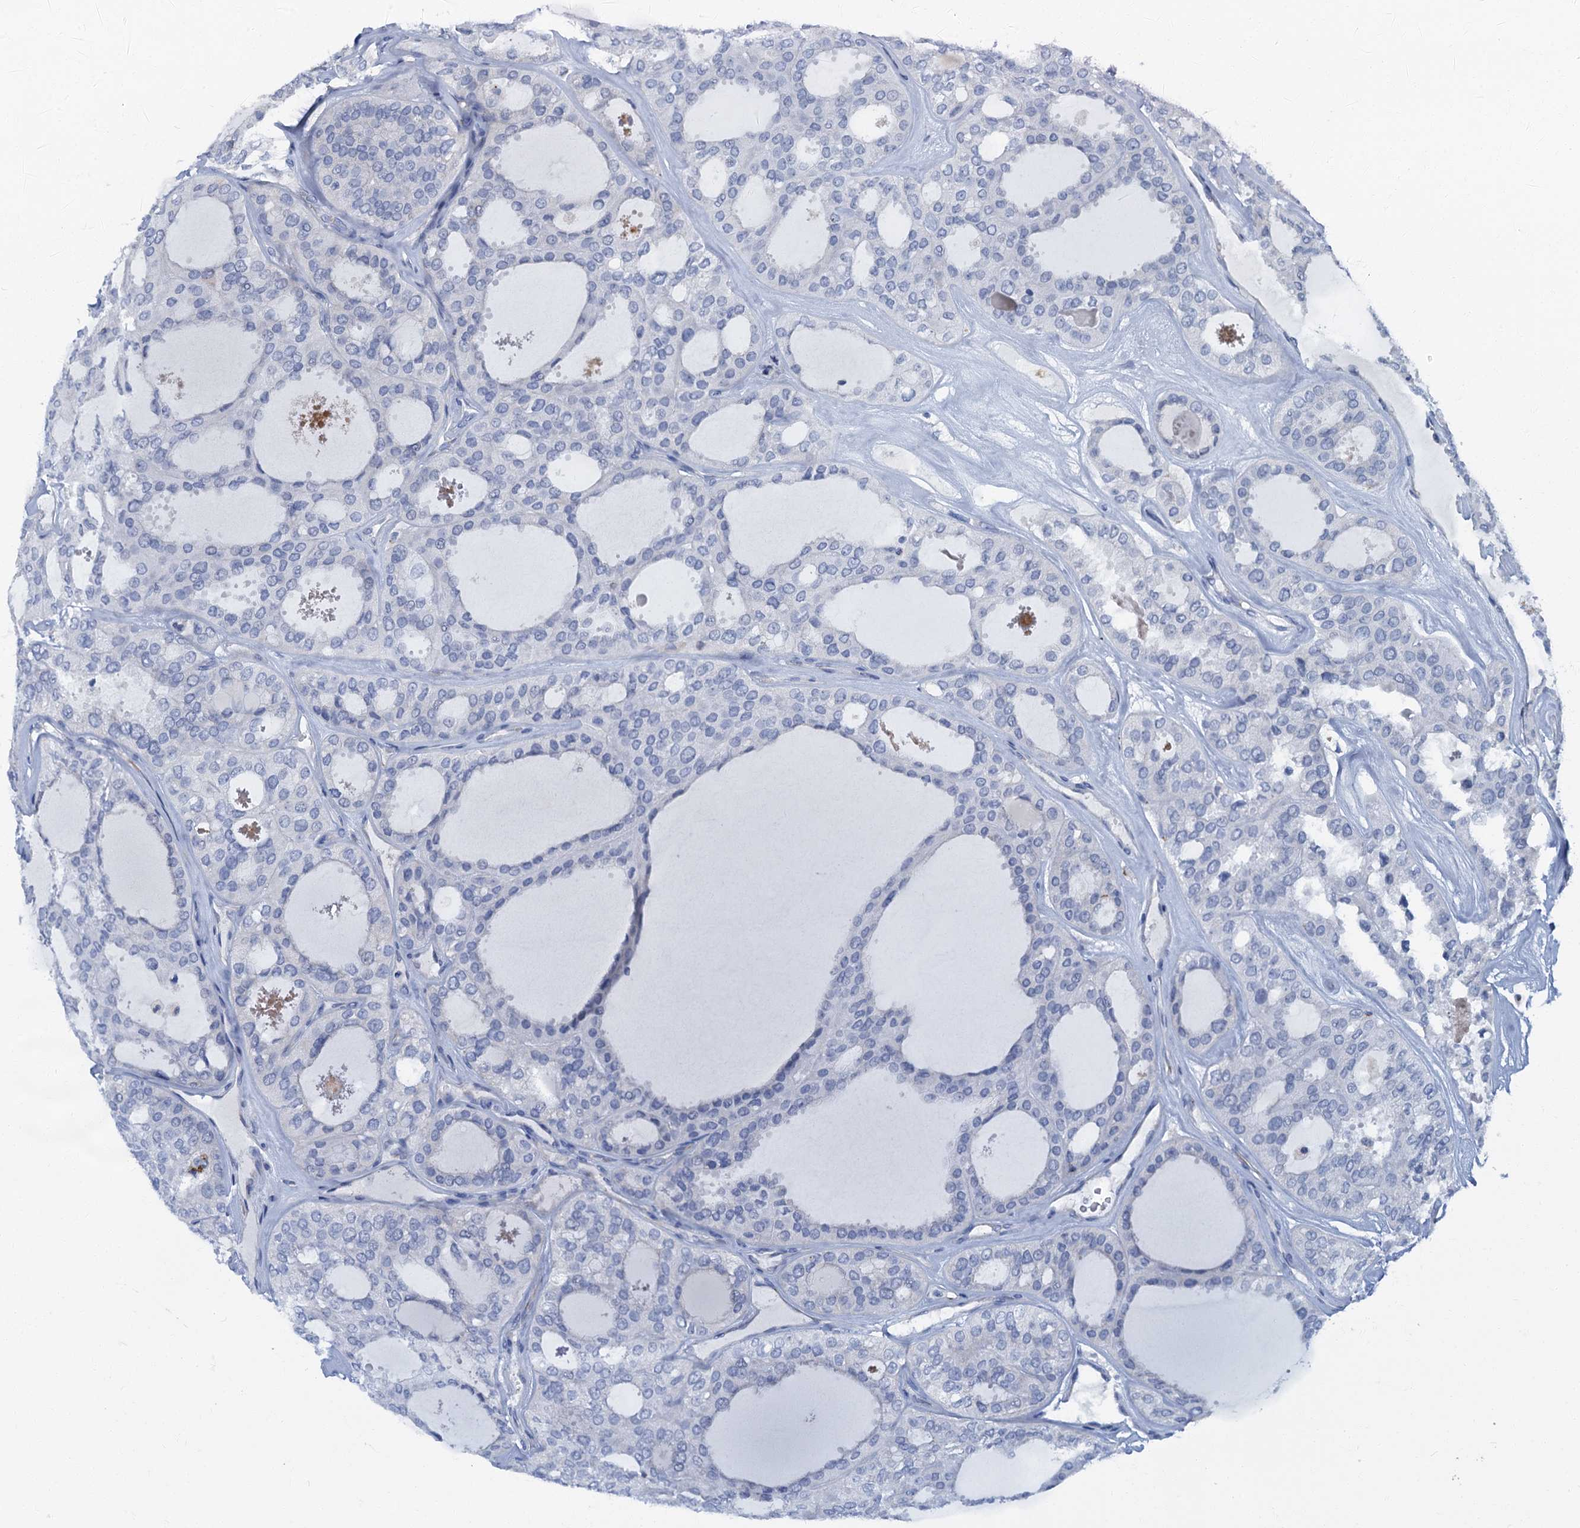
{"staining": {"intensity": "negative", "quantity": "none", "location": "none"}, "tissue": "thyroid cancer", "cell_type": "Tumor cells", "image_type": "cancer", "snomed": [{"axis": "morphology", "description": "Follicular adenoma carcinoma, NOS"}, {"axis": "topography", "description": "Thyroid gland"}], "caption": "DAB immunohistochemical staining of thyroid cancer reveals no significant expression in tumor cells.", "gene": "LYPD3", "patient": {"sex": "male", "age": 75}}